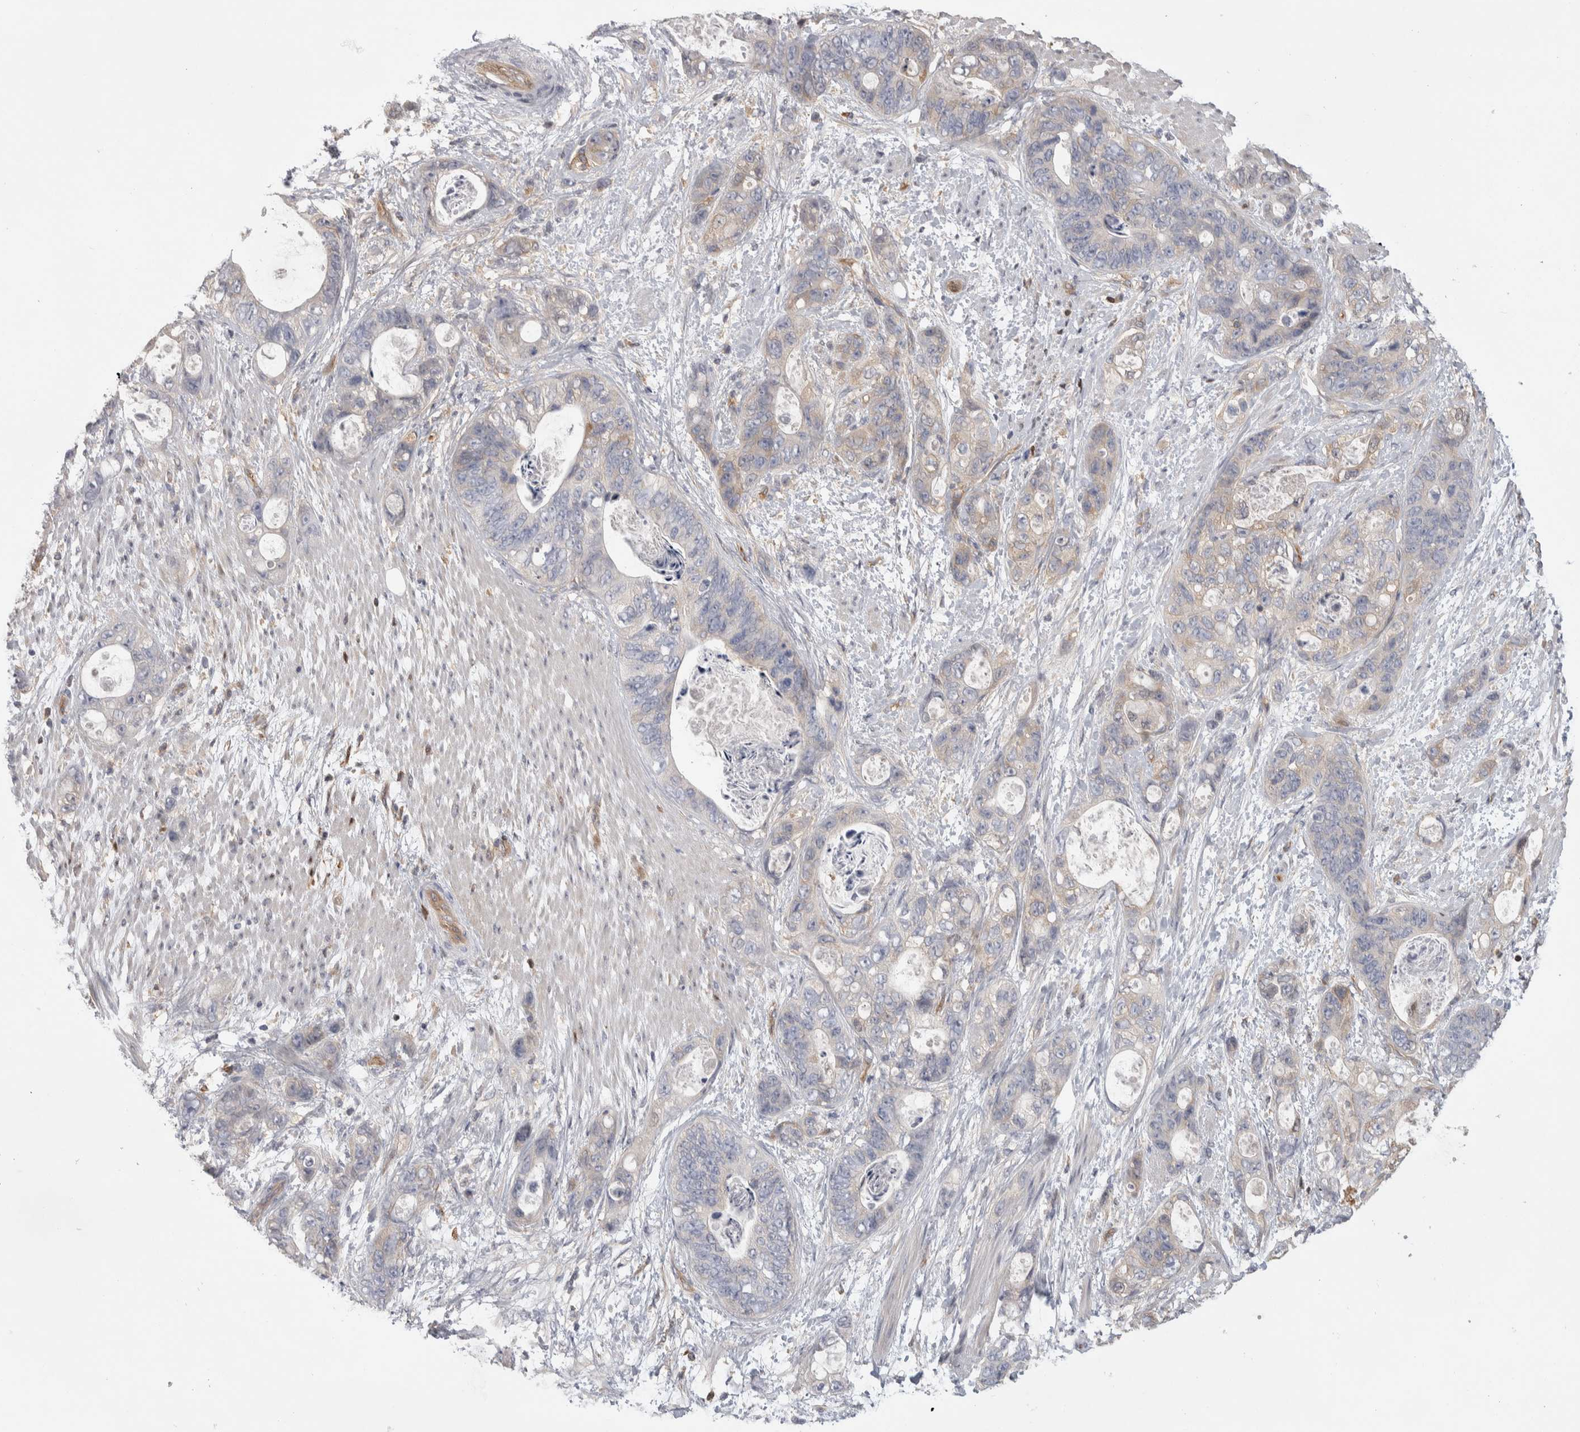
{"staining": {"intensity": "negative", "quantity": "none", "location": "none"}, "tissue": "stomach cancer", "cell_type": "Tumor cells", "image_type": "cancer", "snomed": [{"axis": "morphology", "description": "Normal tissue, NOS"}, {"axis": "morphology", "description": "Adenocarcinoma, NOS"}, {"axis": "topography", "description": "Stomach"}], "caption": "A photomicrograph of stomach cancer stained for a protein displays no brown staining in tumor cells. (DAB immunohistochemistry, high magnification).", "gene": "NFKB2", "patient": {"sex": "female", "age": 89}}